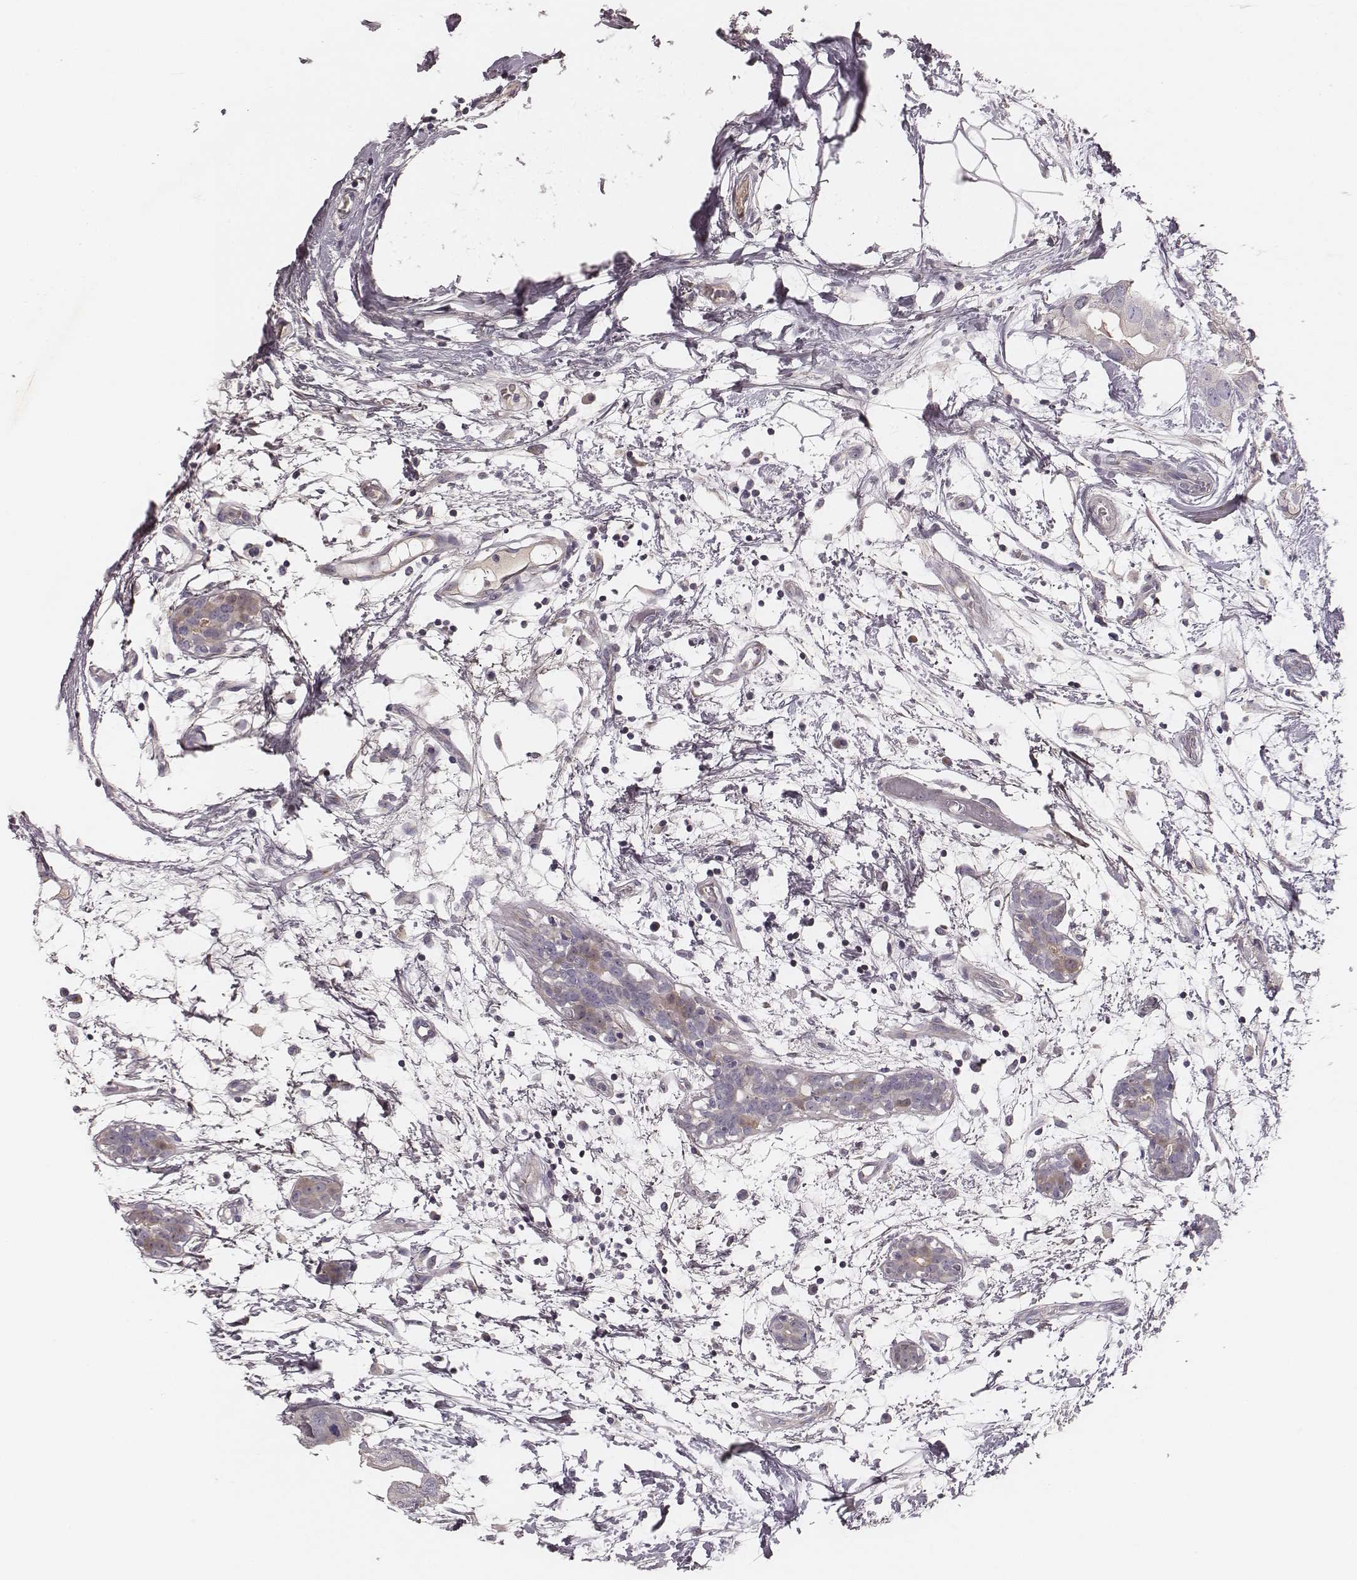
{"staining": {"intensity": "negative", "quantity": "none", "location": "none"}, "tissue": "breast cancer", "cell_type": "Tumor cells", "image_type": "cancer", "snomed": [{"axis": "morphology", "description": "Normal tissue, NOS"}, {"axis": "morphology", "description": "Duct carcinoma"}, {"axis": "topography", "description": "Breast"}], "caption": "This micrograph is of breast infiltrating ductal carcinoma stained with IHC to label a protein in brown with the nuclei are counter-stained blue. There is no positivity in tumor cells.", "gene": "SDCBP2", "patient": {"sex": "female", "age": 40}}